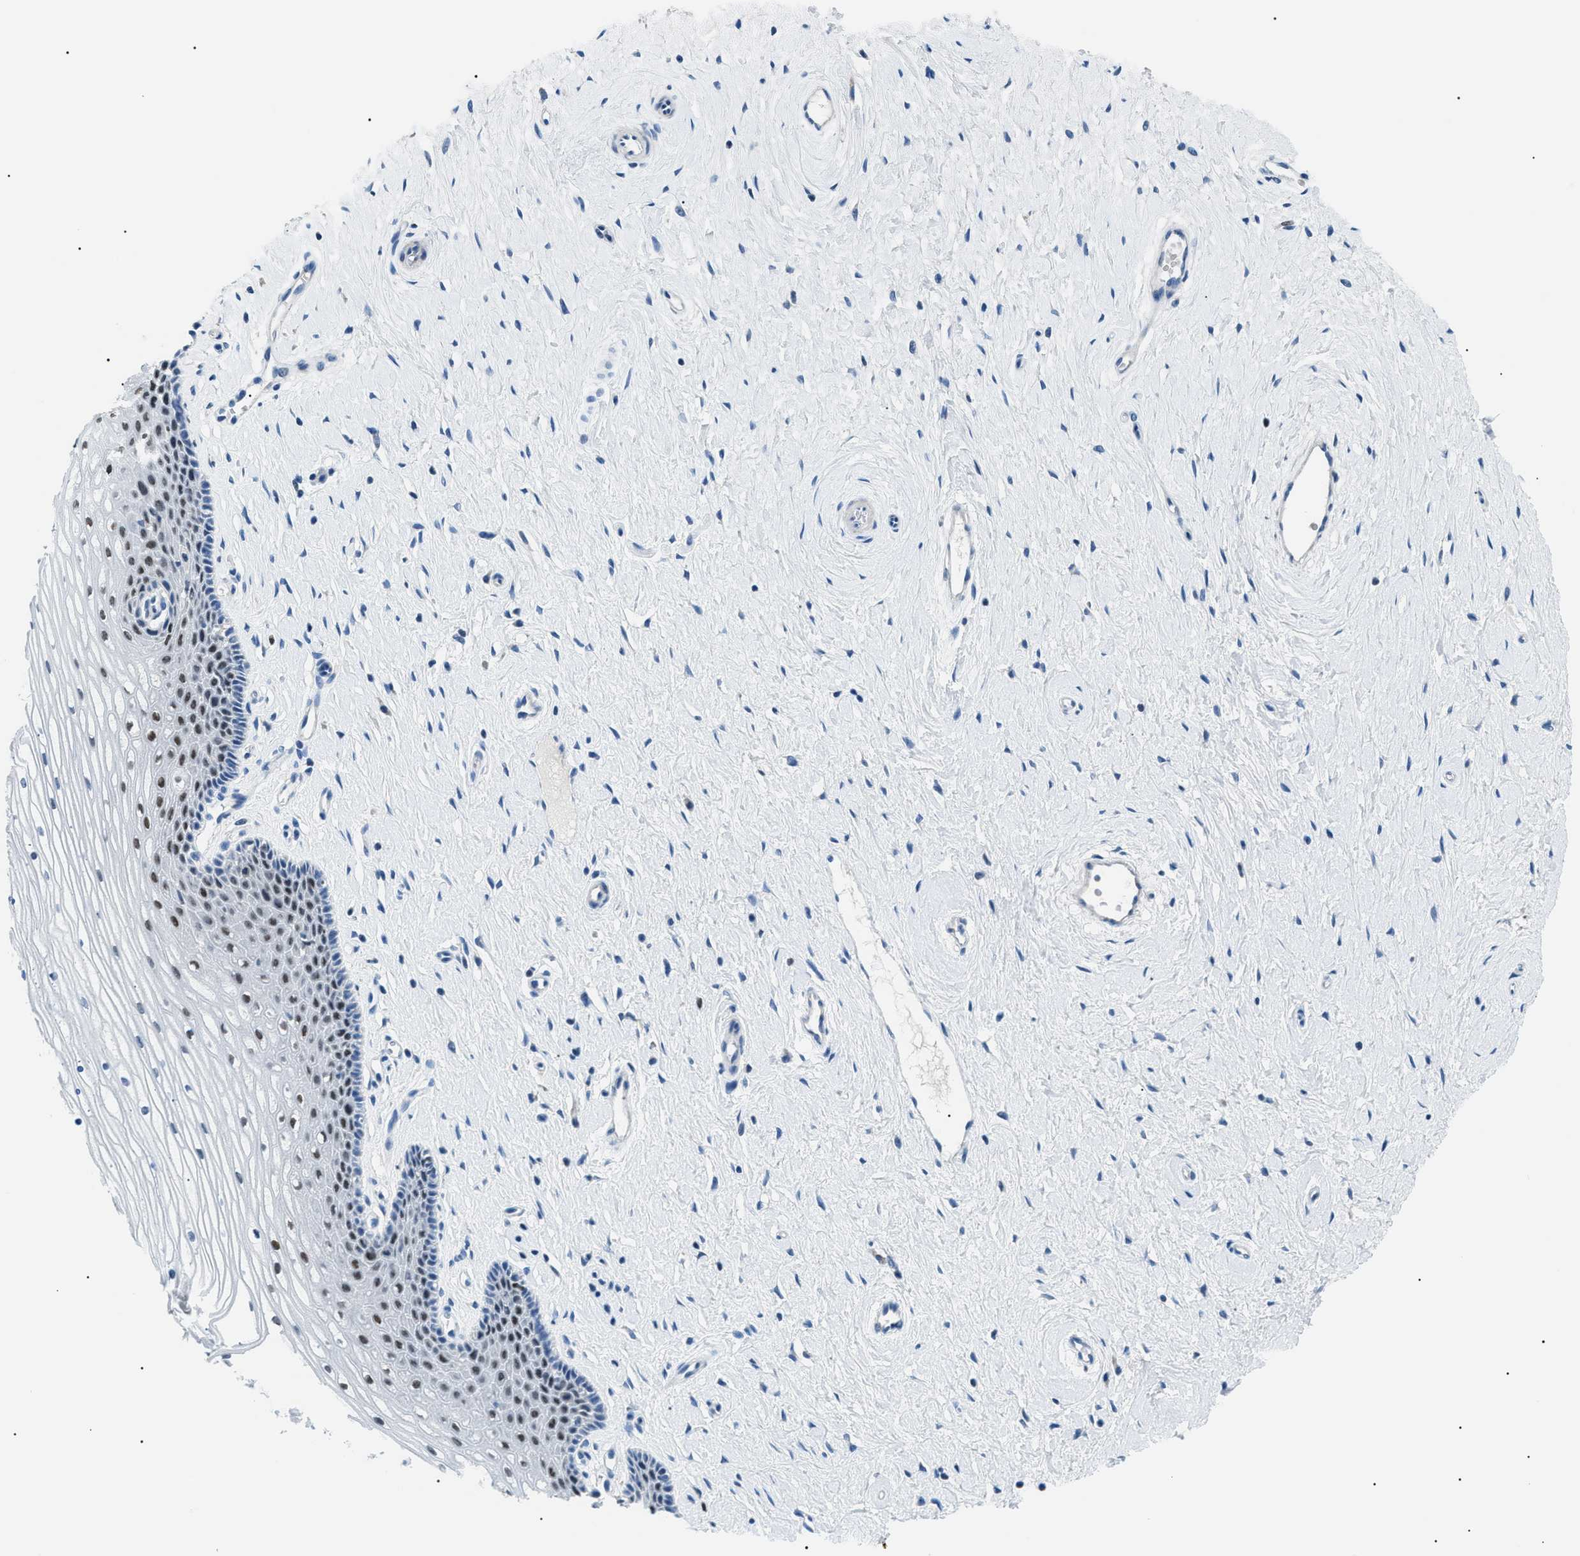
{"staining": {"intensity": "negative", "quantity": "none", "location": "none"}, "tissue": "cervix", "cell_type": "Glandular cells", "image_type": "normal", "snomed": [{"axis": "morphology", "description": "Normal tissue, NOS"}, {"axis": "topography", "description": "Cervix"}], "caption": "This is an immunohistochemistry histopathology image of benign human cervix. There is no expression in glandular cells.", "gene": "SMARCC1", "patient": {"sex": "female", "age": 39}}